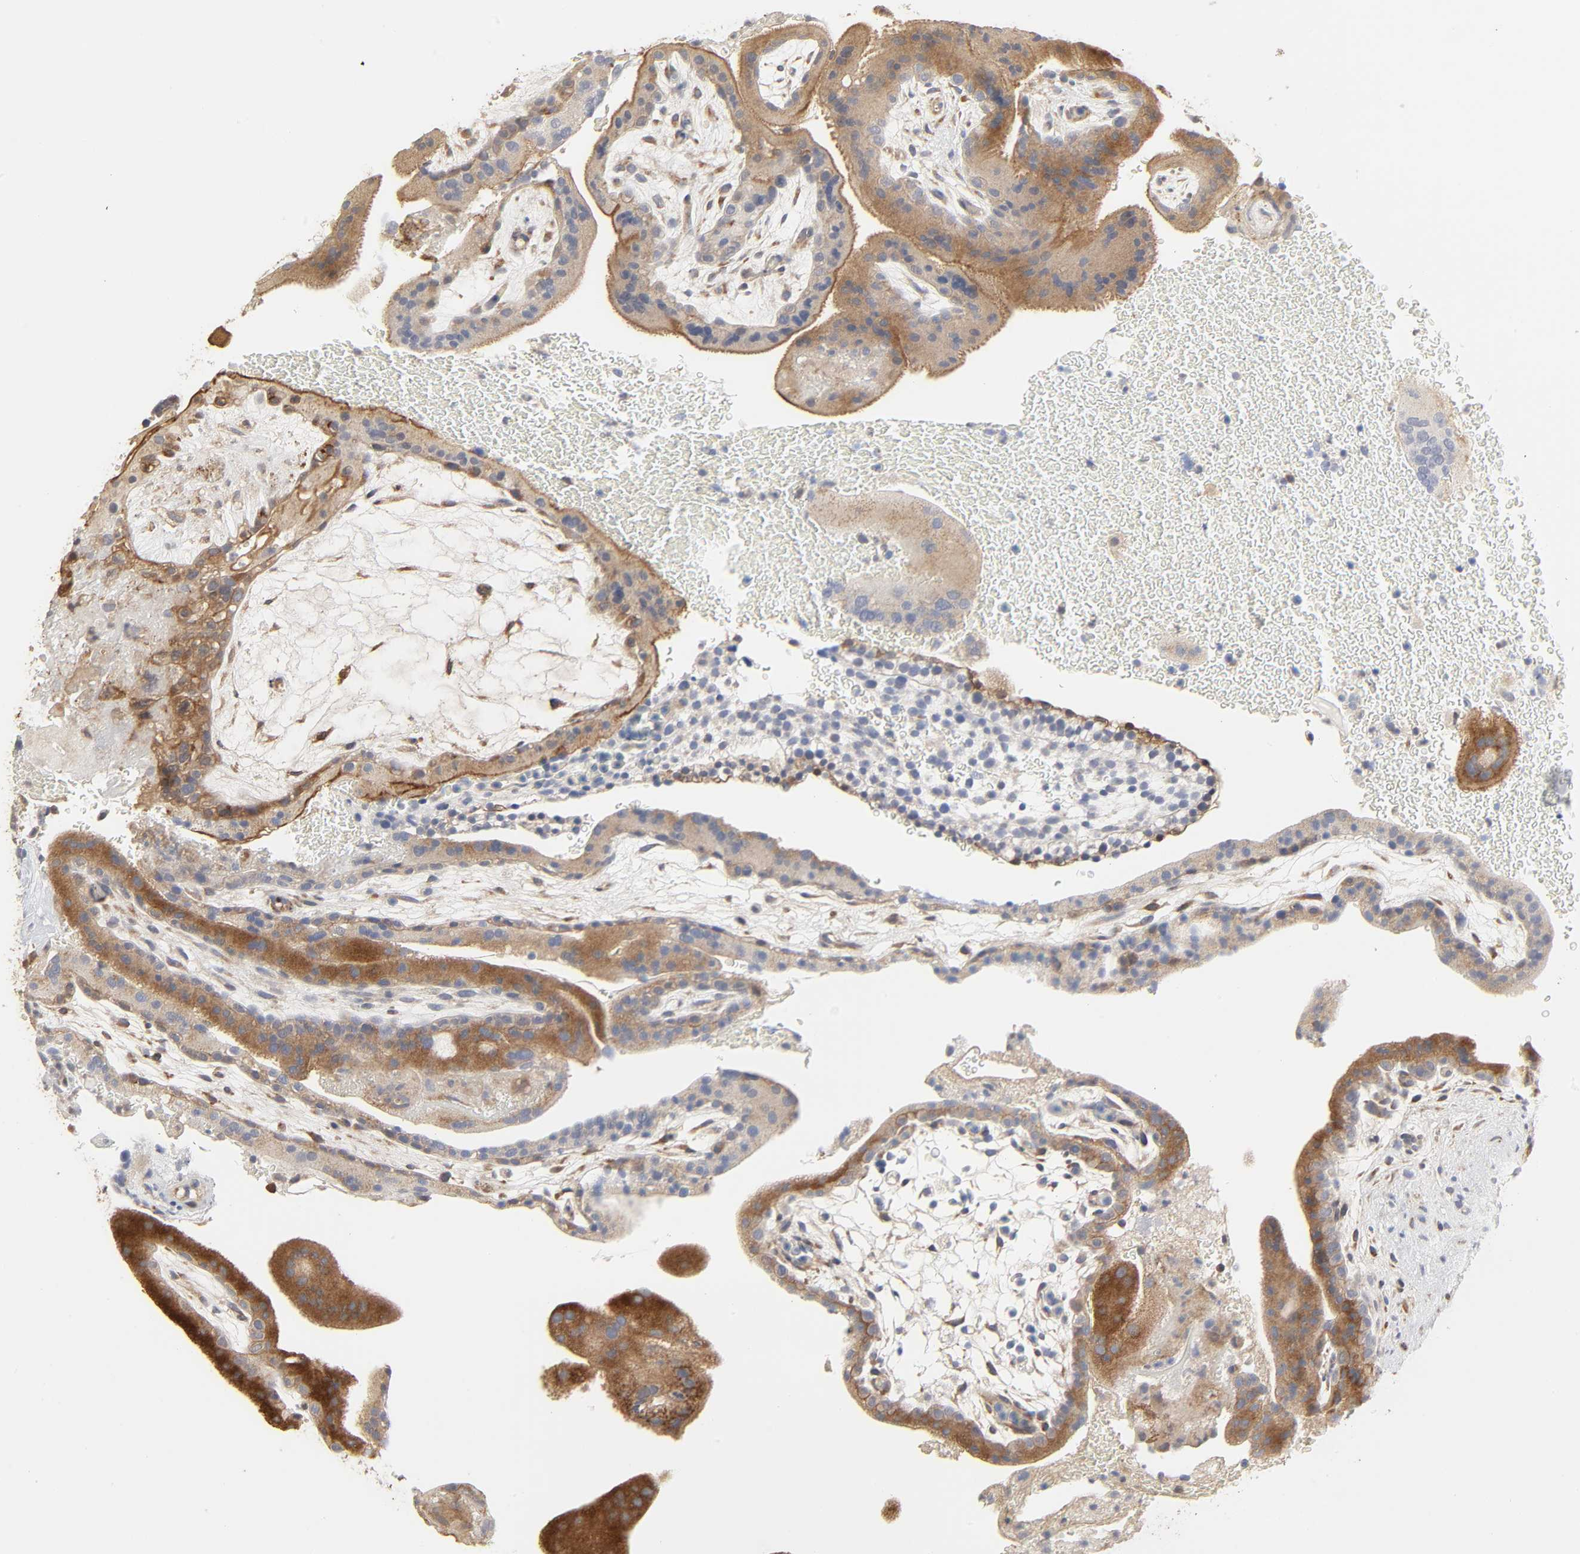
{"staining": {"intensity": "weak", "quantity": ">75%", "location": "cytoplasmic/membranous"}, "tissue": "placenta", "cell_type": "Decidual cells", "image_type": "normal", "snomed": [{"axis": "morphology", "description": "Normal tissue, NOS"}, {"axis": "topography", "description": "Placenta"}], "caption": "The image shows a brown stain indicating the presence of a protein in the cytoplasmic/membranous of decidual cells in placenta. (Stains: DAB (3,3'-diaminobenzidine) in brown, nuclei in blue, Microscopy: brightfield microscopy at high magnification).", "gene": "NDRG2", "patient": {"sex": "female", "age": 19}}